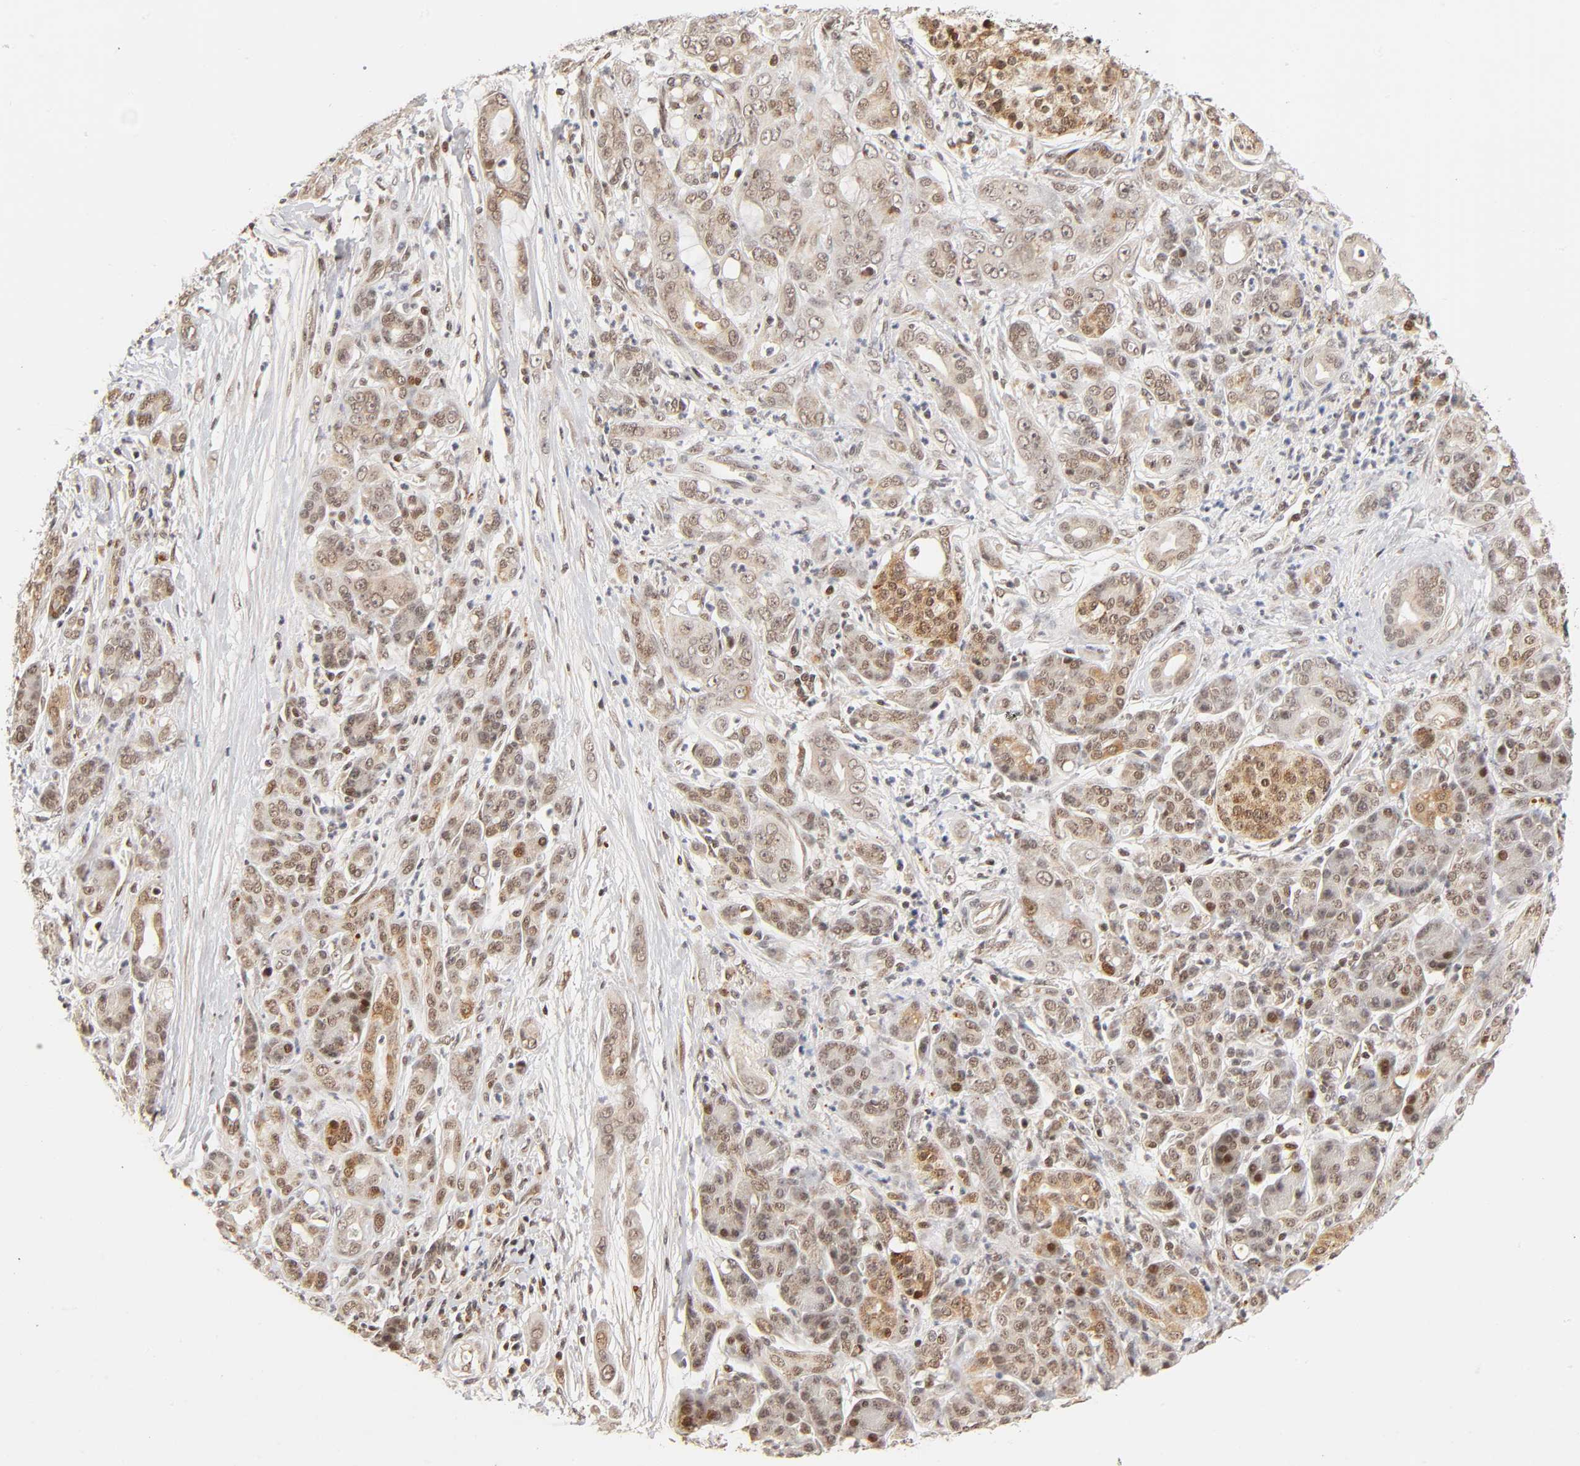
{"staining": {"intensity": "weak", "quantity": ">75%", "location": "cytoplasmic/membranous,nuclear"}, "tissue": "pancreatic cancer", "cell_type": "Tumor cells", "image_type": "cancer", "snomed": [{"axis": "morphology", "description": "Adenocarcinoma, NOS"}, {"axis": "topography", "description": "Pancreas"}], "caption": "IHC histopathology image of pancreatic adenocarcinoma stained for a protein (brown), which exhibits low levels of weak cytoplasmic/membranous and nuclear staining in approximately >75% of tumor cells.", "gene": "TAF10", "patient": {"sex": "male", "age": 59}}